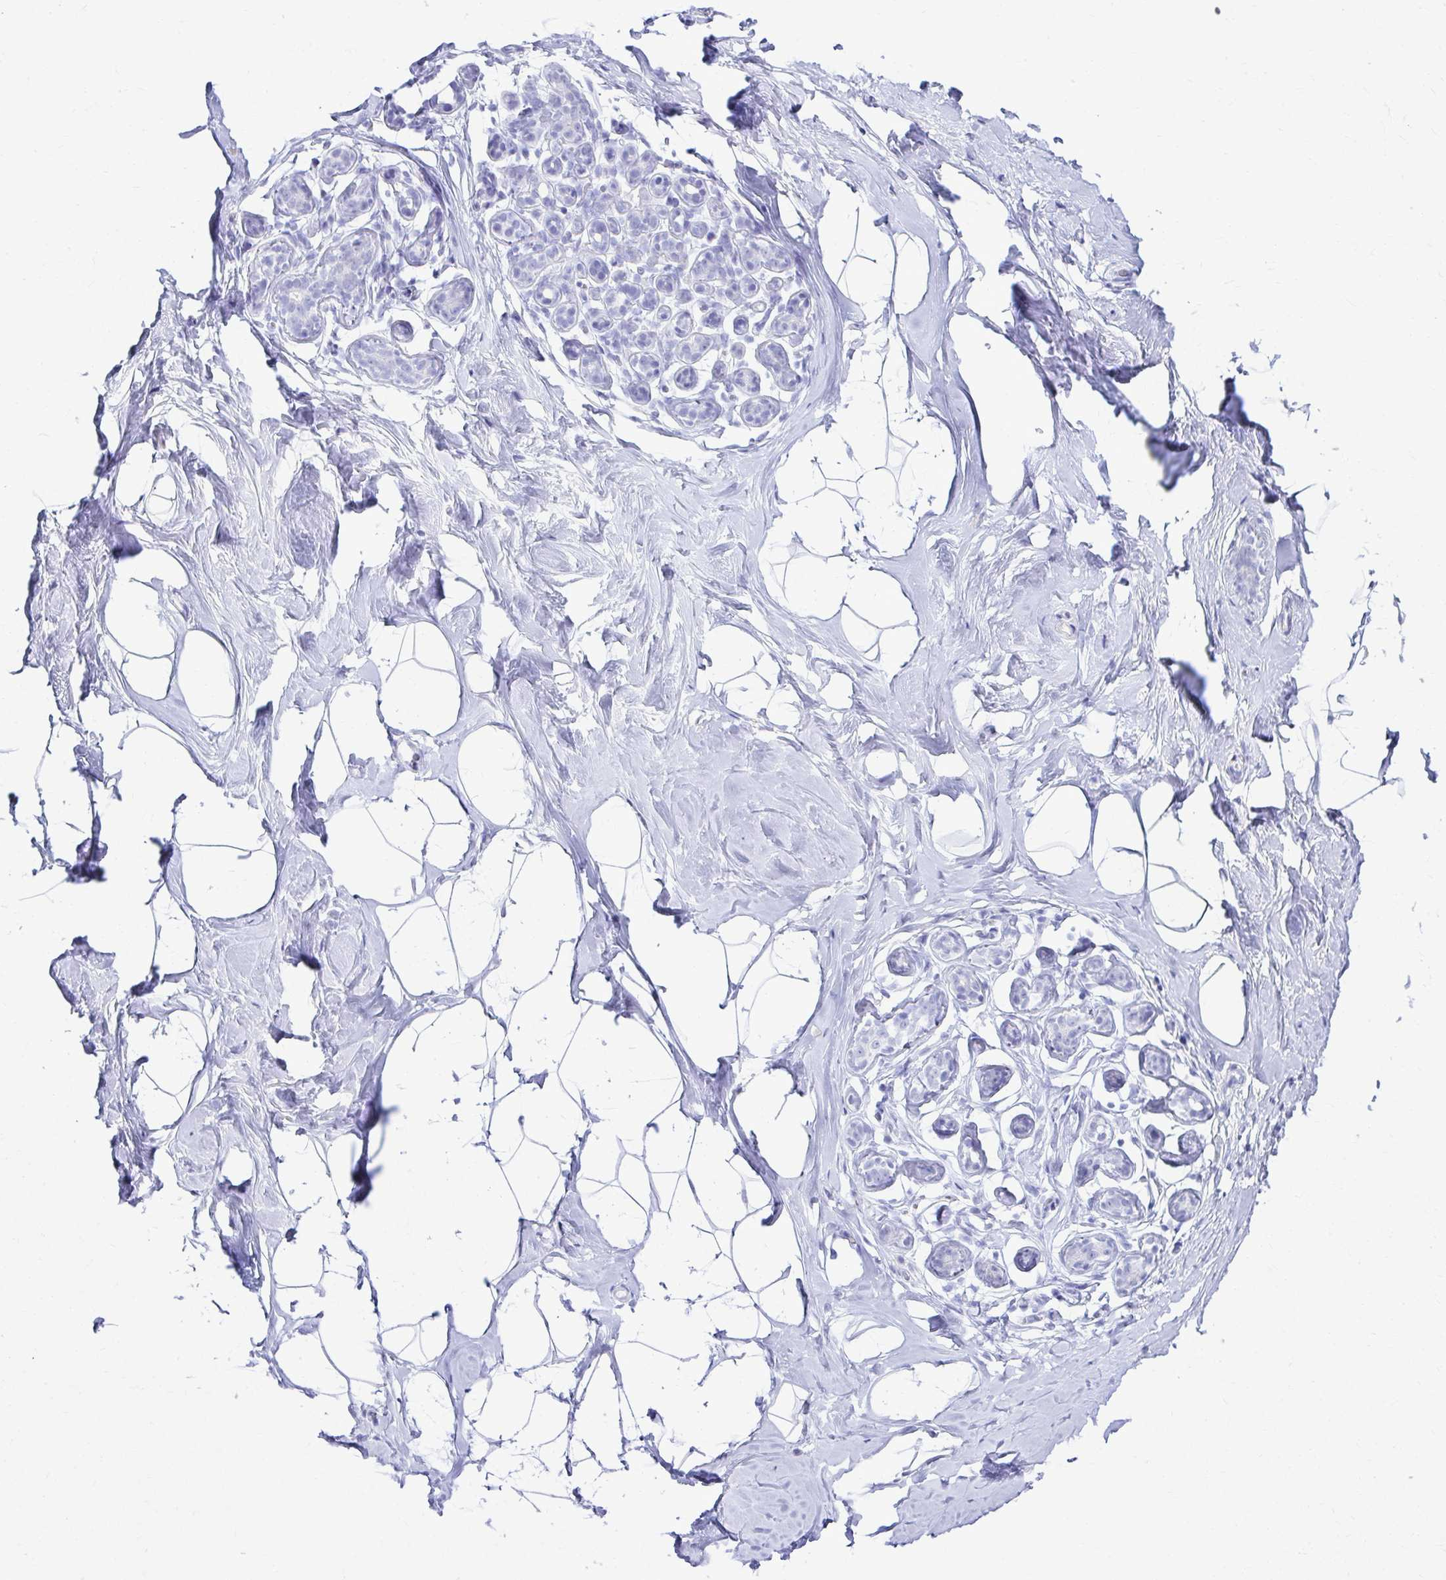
{"staining": {"intensity": "negative", "quantity": "none", "location": "none"}, "tissue": "breast", "cell_type": "Adipocytes", "image_type": "normal", "snomed": [{"axis": "morphology", "description": "Normal tissue, NOS"}, {"axis": "topography", "description": "Breast"}], "caption": "High power microscopy image of an immunohistochemistry micrograph of normal breast, revealing no significant positivity in adipocytes.", "gene": "ATP4B", "patient": {"sex": "female", "age": 32}}